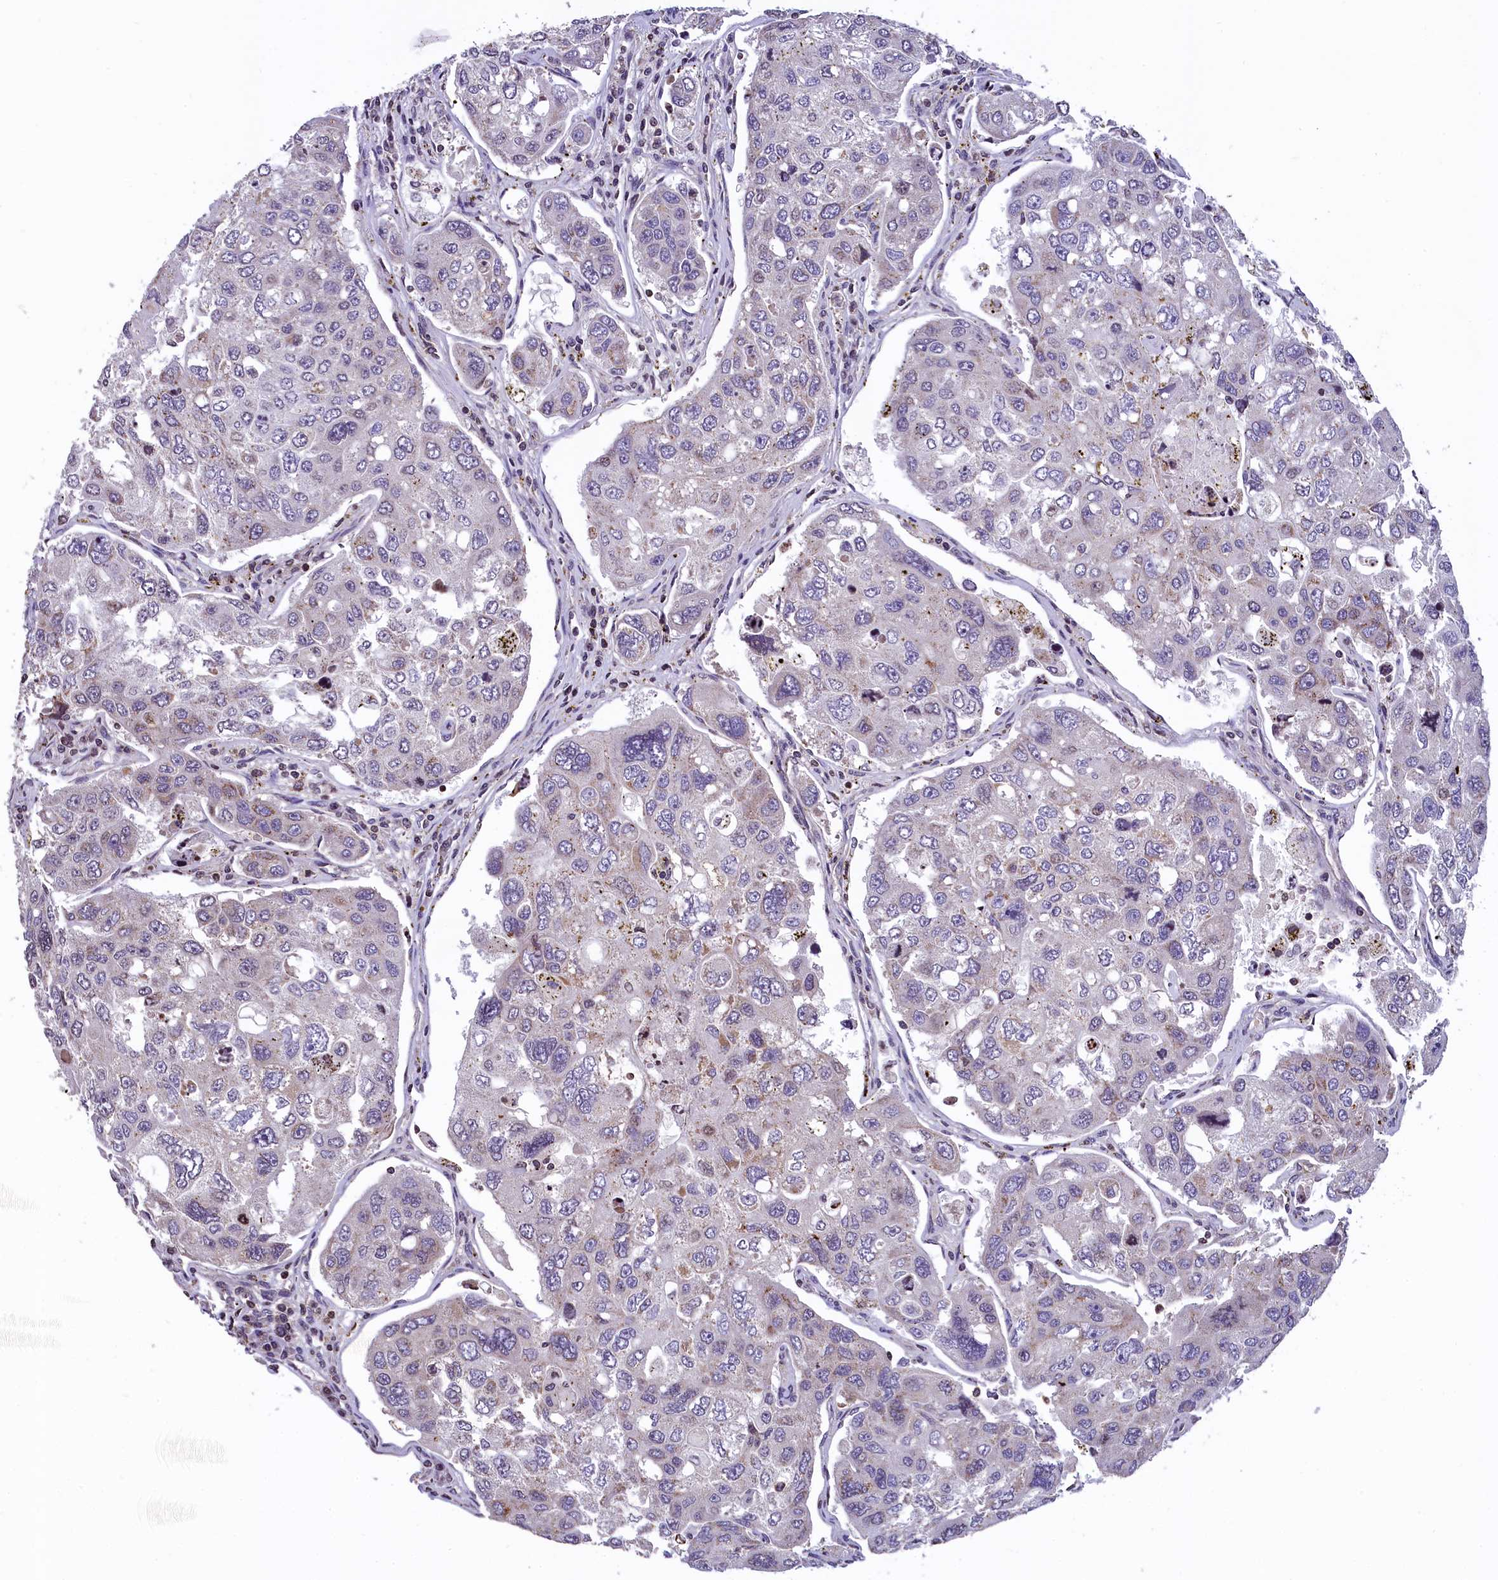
{"staining": {"intensity": "negative", "quantity": "none", "location": "none"}, "tissue": "urothelial cancer", "cell_type": "Tumor cells", "image_type": "cancer", "snomed": [{"axis": "morphology", "description": "Urothelial carcinoma, High grade"}, {"axis": "topography", "description": "Lymph node"}, {"axis": "topography", "description": "Urinary bladder"}], "caption": "Immunohistochemical staining of human urothelial cancer demonstrates no significant expression in tumor cells.", "gene": "ZNF2", "patient": {"sex": "male", "age": 51}}